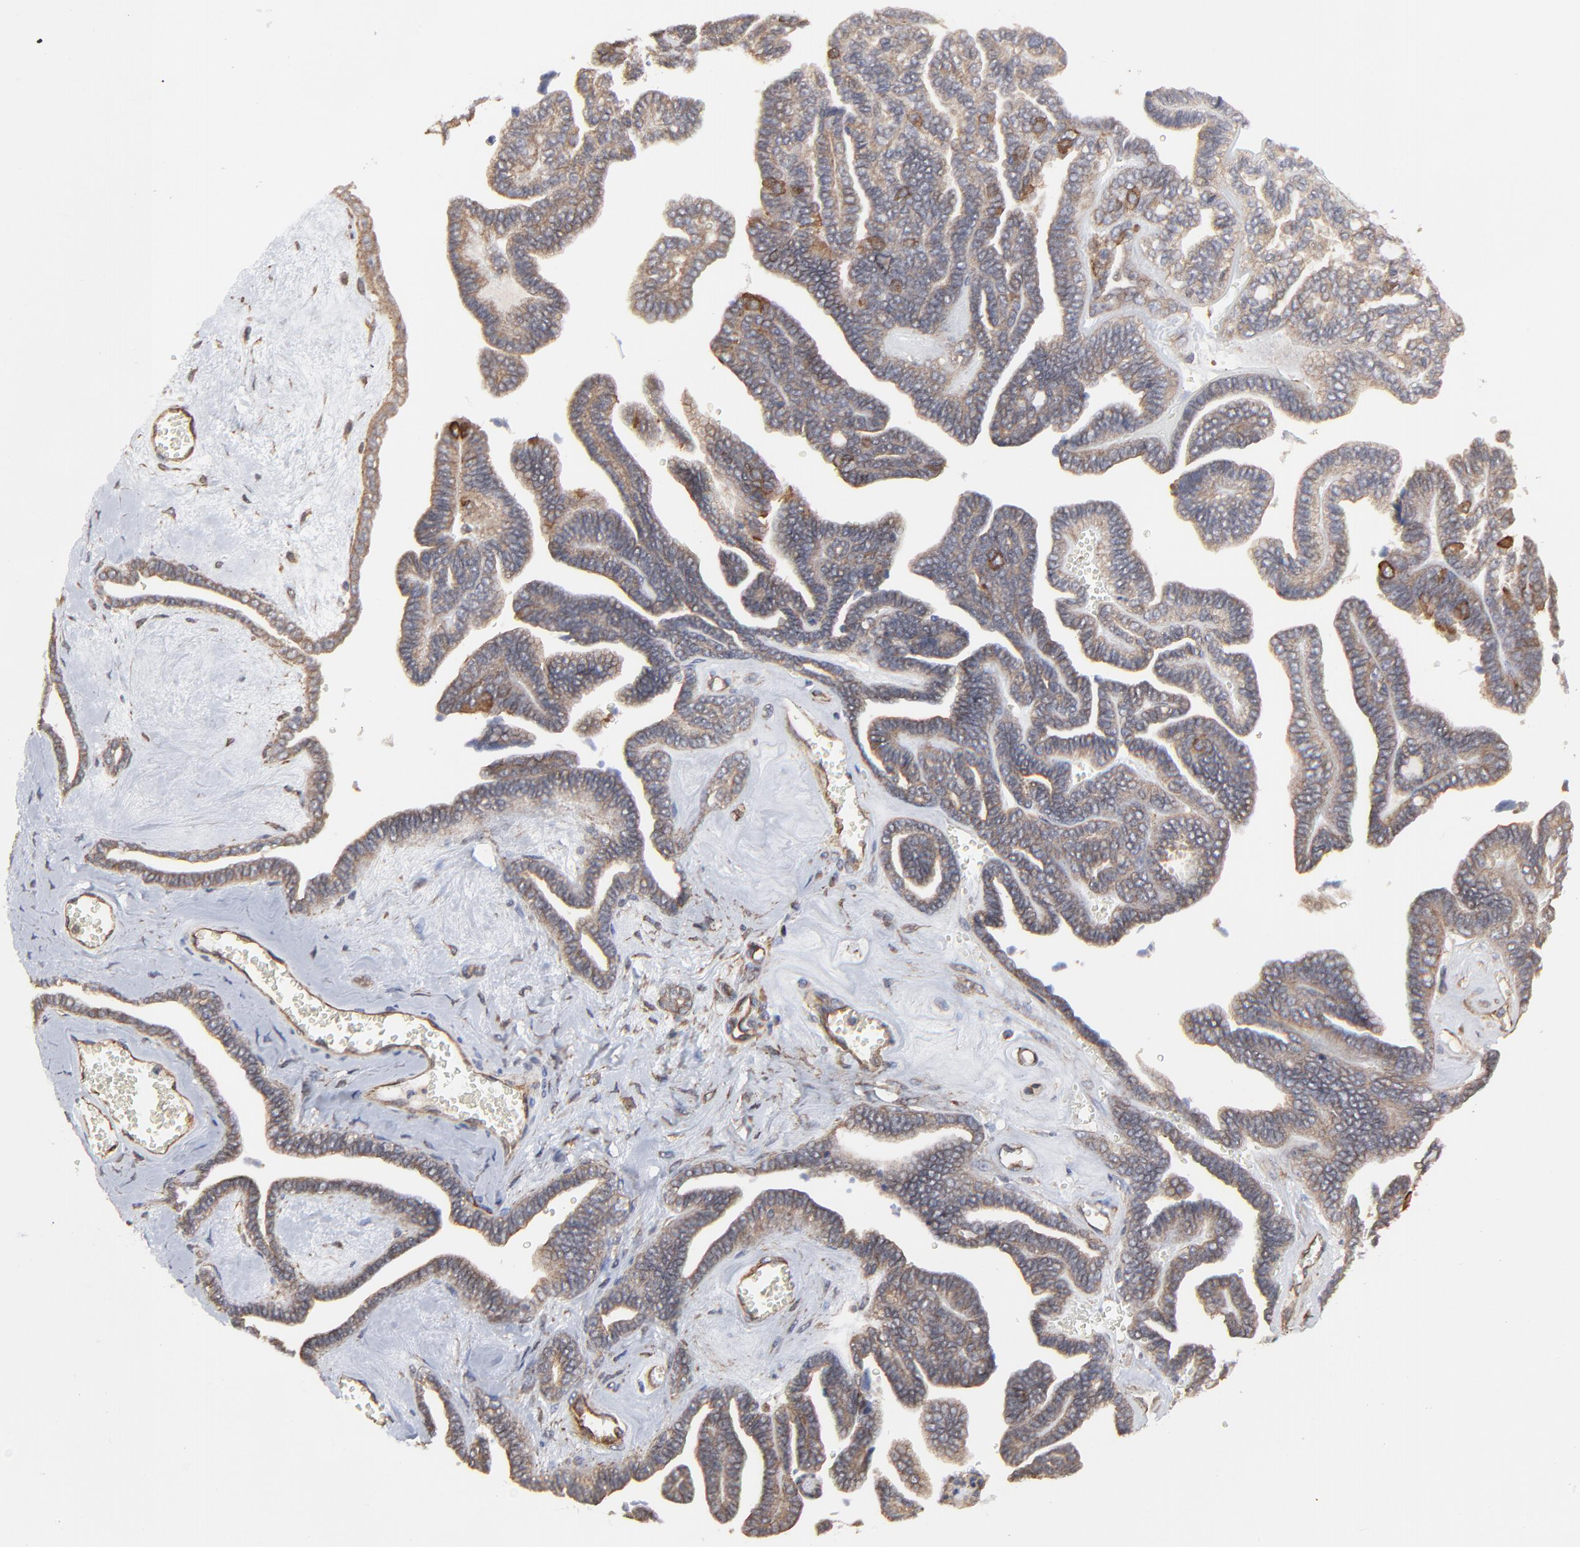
{"staining": {"intensity": "moderate", "quantity": ">75%", "location": "cytoplasmic/membranous"}, "tissue": "ovarian cancer", "cell_type": "Tumor cells", "image_type": "cancer", "snomed": [{"axis": "morphology", "description": "Cystadenocarcinoma, serous, NOS"}, {"axis": "topography", "description": "Ovary"}], "caption": "IHC staining of ovarian serous cystadenocarcinoma, which shows medium levels of moderate cytoplasmic/membranous positivity in approximately >75% of tumor cells indicating moderate cytoplasmic/membranous protein staining. The staining was performed using DAB (brown) for protein detection and nuclei were counterstained in hematoxylin (blue).", "gene": "ARMT1", "patient": {"sex": "female", "age": 71}}